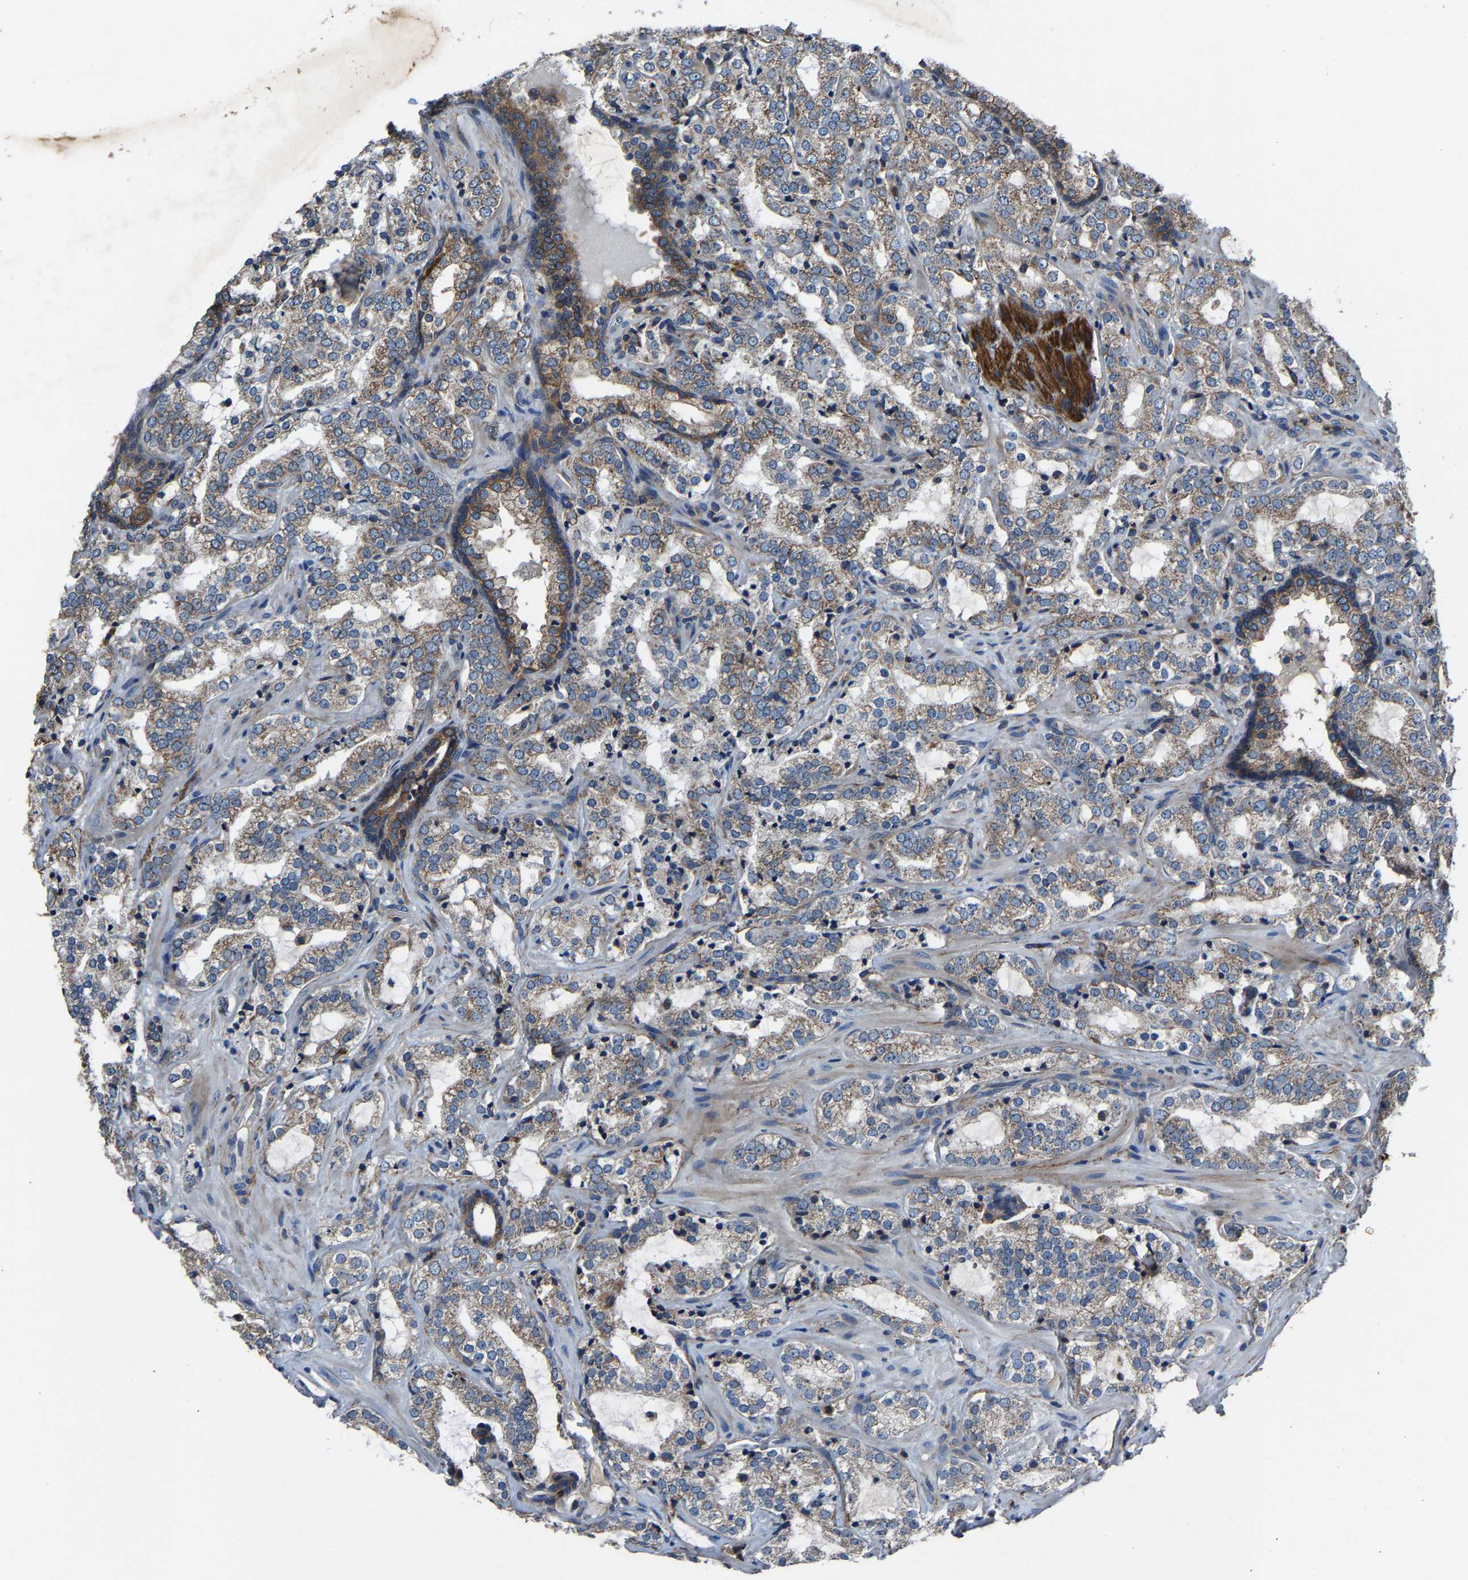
{"staining": {"intensity": "weak", "quantity": ">75%", "location": "cytoplasmic/membranous"}, "tissue": "prostate cancer", "cell_type": "Tumor cells", "image_type": "cancer", "snomed": [{"axis": "morphology", "description": "Adenocarcinoma, High grade"}, {"axis": "topography", "description": "Prostate"}], "caption": "Prostate cancer stained for a protein displays weak cytoplasmic/membranous positivity in tumor cells. Ihc stains the protein of interest in brown and the nuclei are stained blue.", "gene": "KIAA1958", "patient": {"sex": "male", "age": 64}}